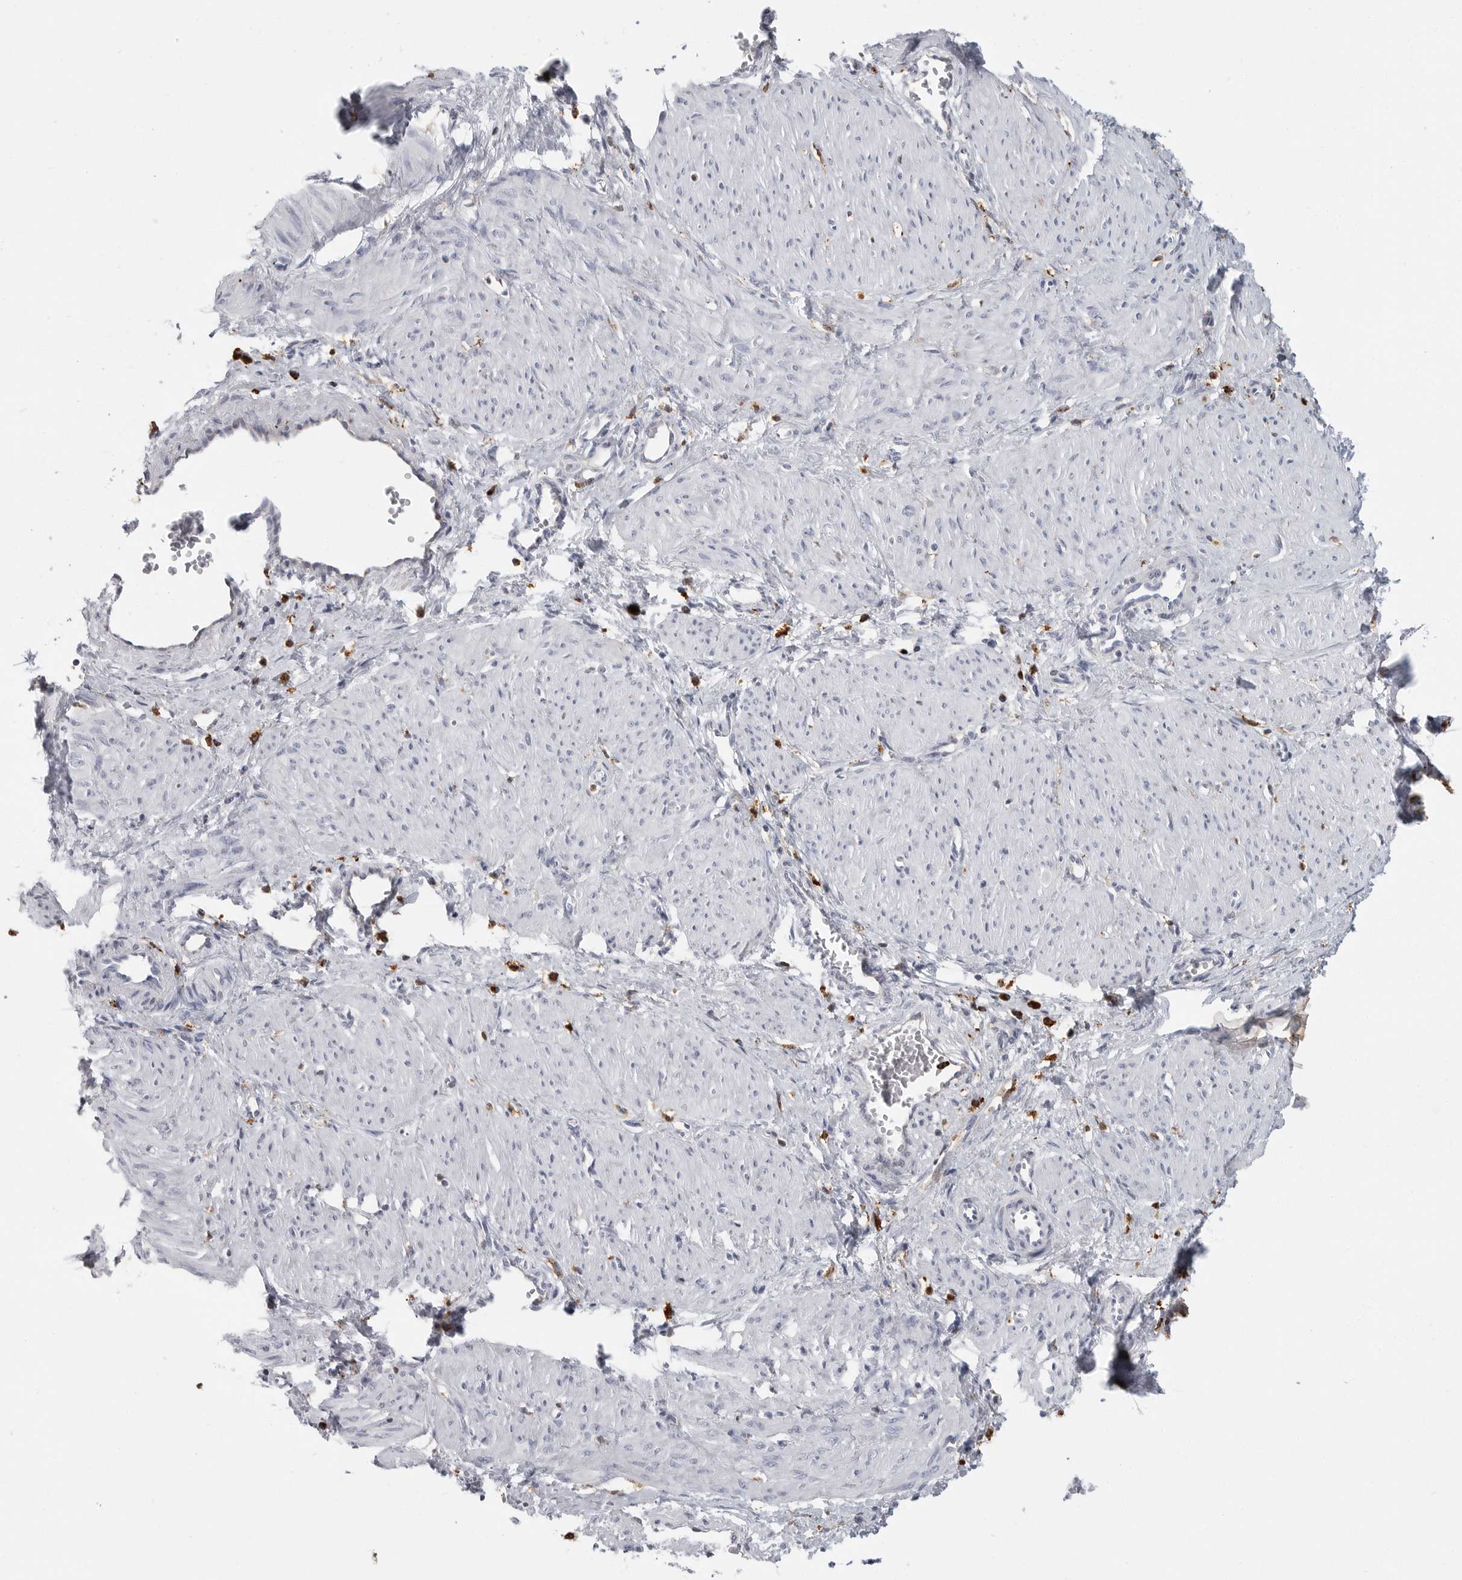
{"staining": {"intensity": "negative", "quantity": "none", "location": "none"}, "tissue": "smooth muscle", "cell_type": "Smooth muscle cells", "image_type": "normal", "snomed": [{"axis": "morphology", "description": "Normal tissue, NOS"}, {"axis": "topography", "description": "Endometrium"}], "caption": "This is an immunohistochemistry (IHC) histopathology image of benign smooth muscle. There is no positivity in smooth muscle cells.", "gene": "IFI30", "patient": {"sex": "female", "age": 33}}